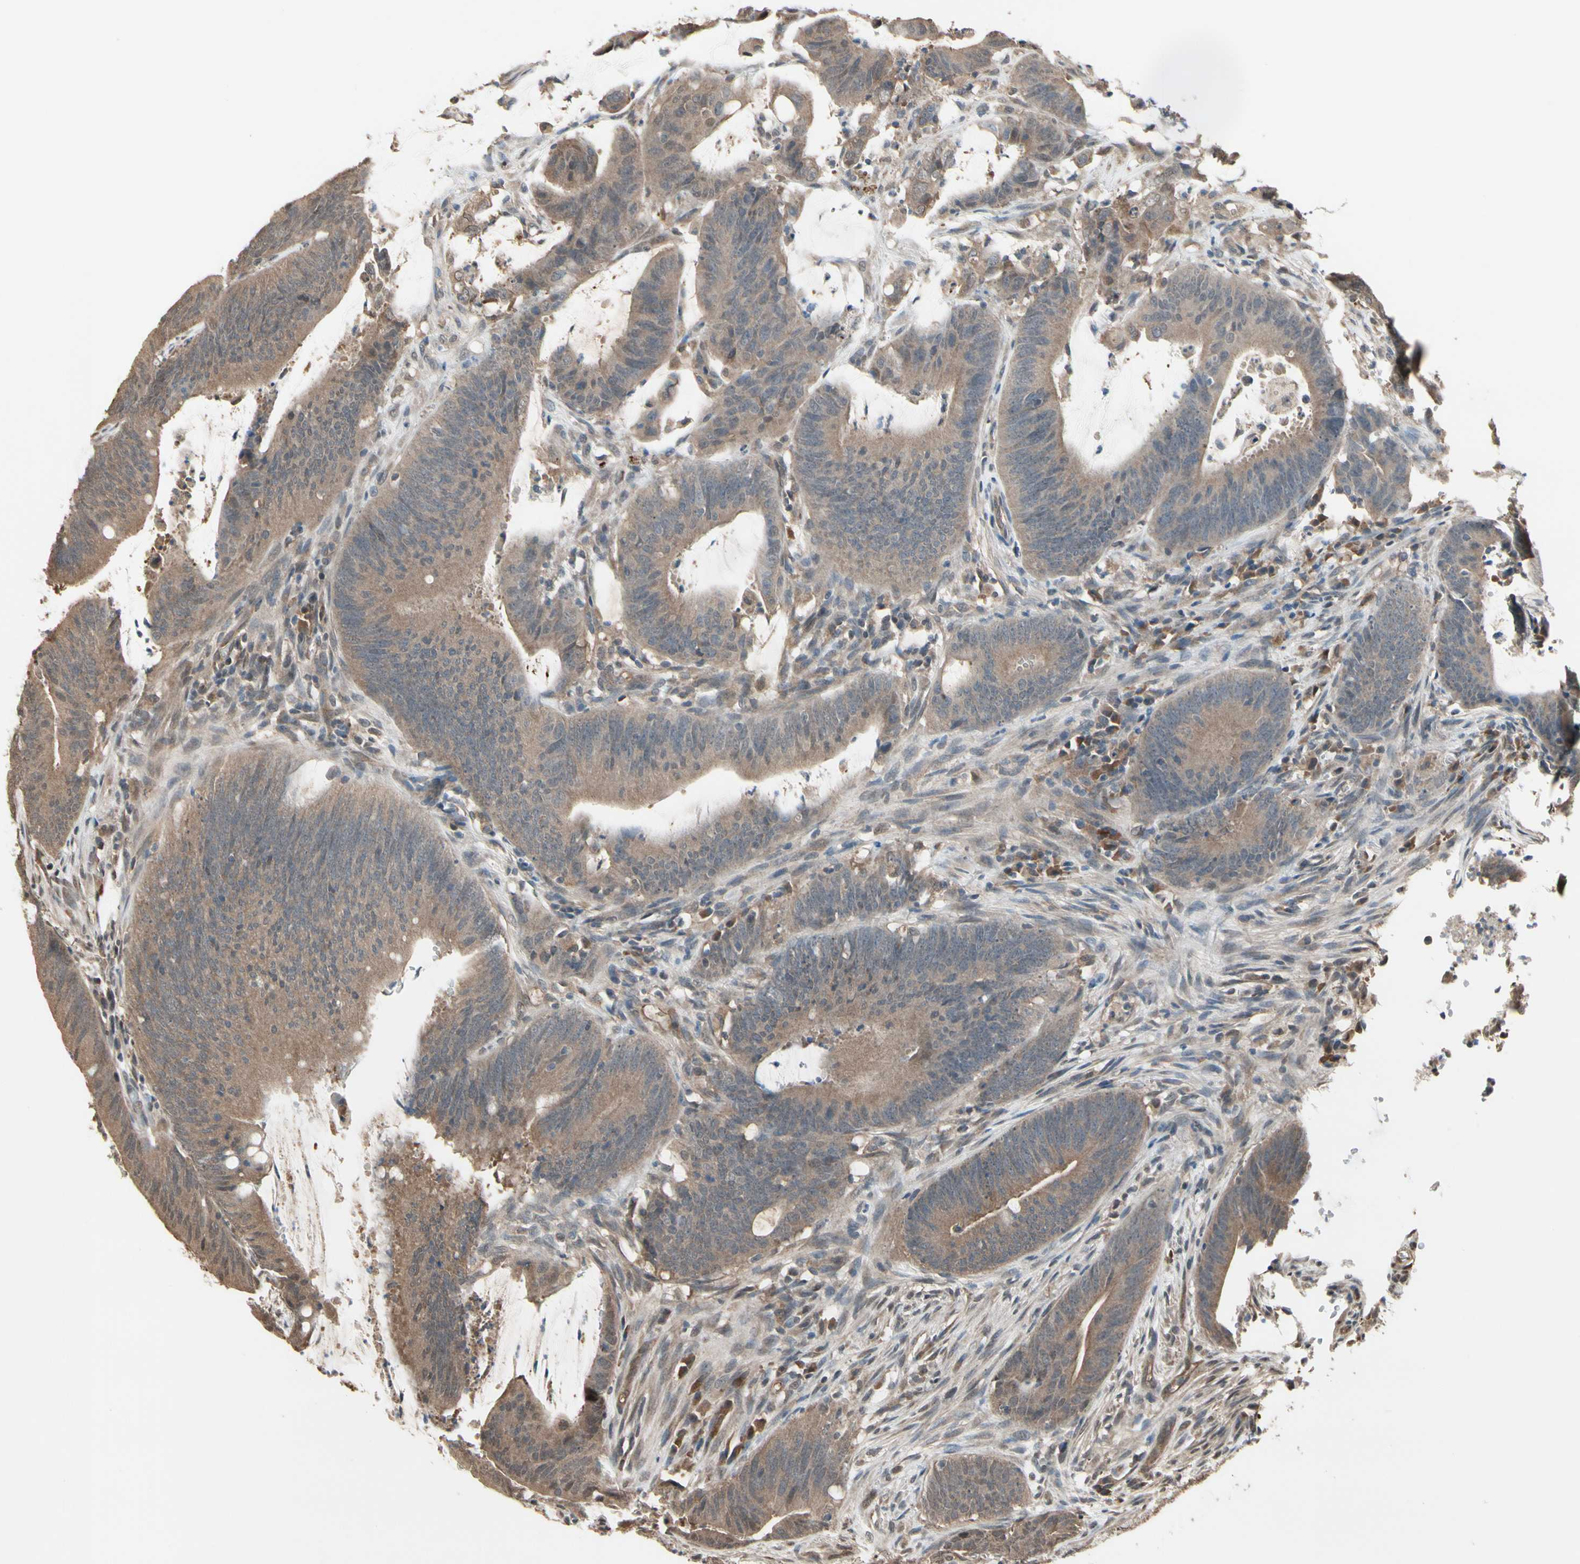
{"staining": {"intensity": "moderate", "quantity": ">75%", "location": "cytoplasmic/membranous"}, "tissue": "colorectal cancer", "cell_type": "Tumor cells", "image_type": "cancer", "snomed": [{"axis": "morphology", "description": "Adenocarcinoma, NOS"}, {"axis": "topography", "description": "Rectum"}], "caption": "Colorectal adenocarcinoma stained for a protein demonstrates moderate cytoplasmic/membranous positivity in tumor cells.", "gene": "PNPLA7", "patient": {"sex": "female", "age": 66}}